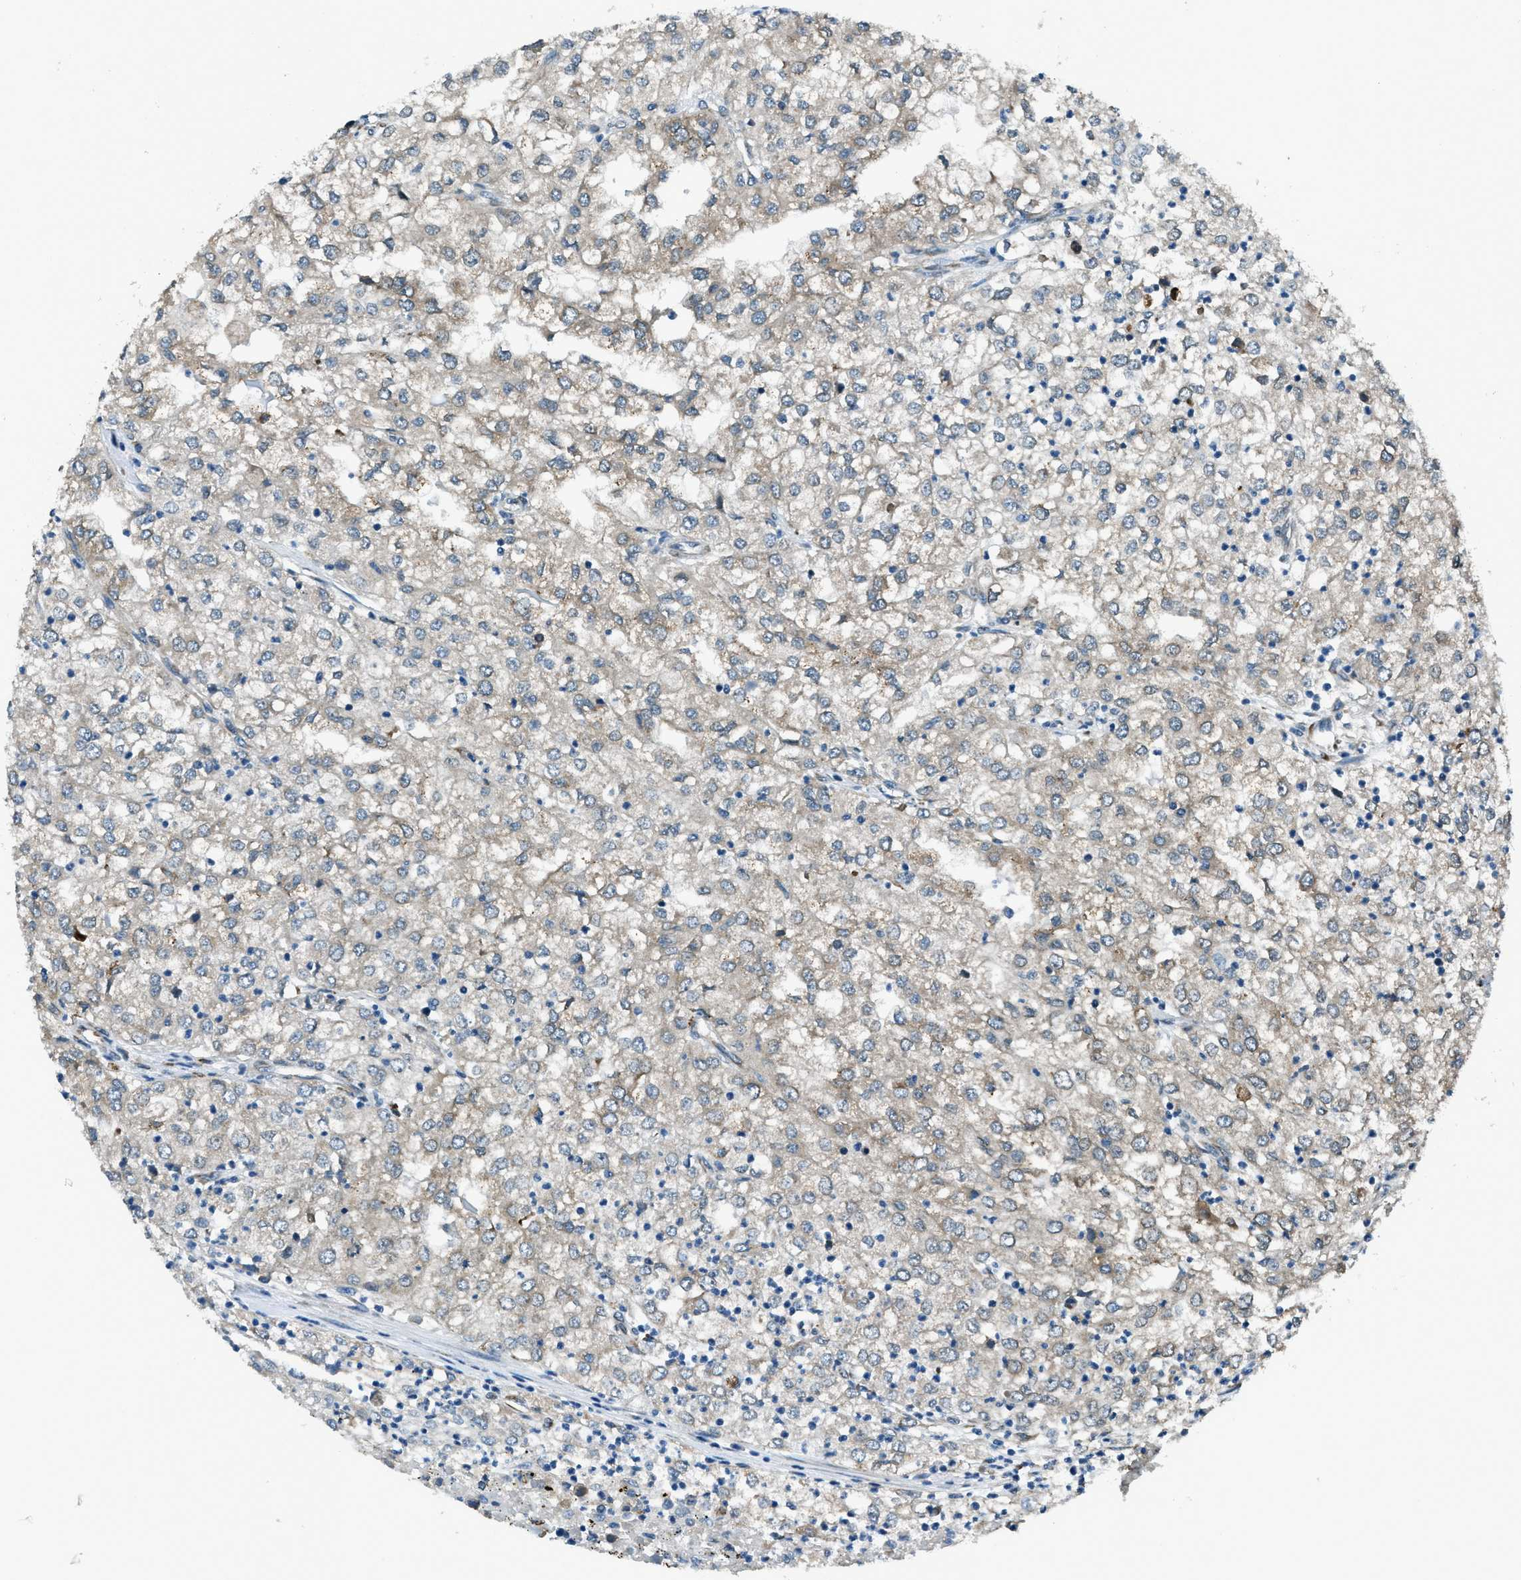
{"staining": {"intensity": "weak", "quantity": "<25%", "location": "cytoplasmic/membranous"}, "tissue": "renal cancer", "cell_type": "Tumor cells", "image_type": "cancer", "snomed": [{"axis": "morphology", "description": "Adenocarcinoma, NOS"}, {"axis": "topography", "description": "Kidney"}], "caption": "Immunohistochemistry (IHC) micrograph of renal cancer stained for a protein (brown), which shows no staining in tumor cells.", "gene": "GINM1", "patient": {"sex": "female", "age": 54}}